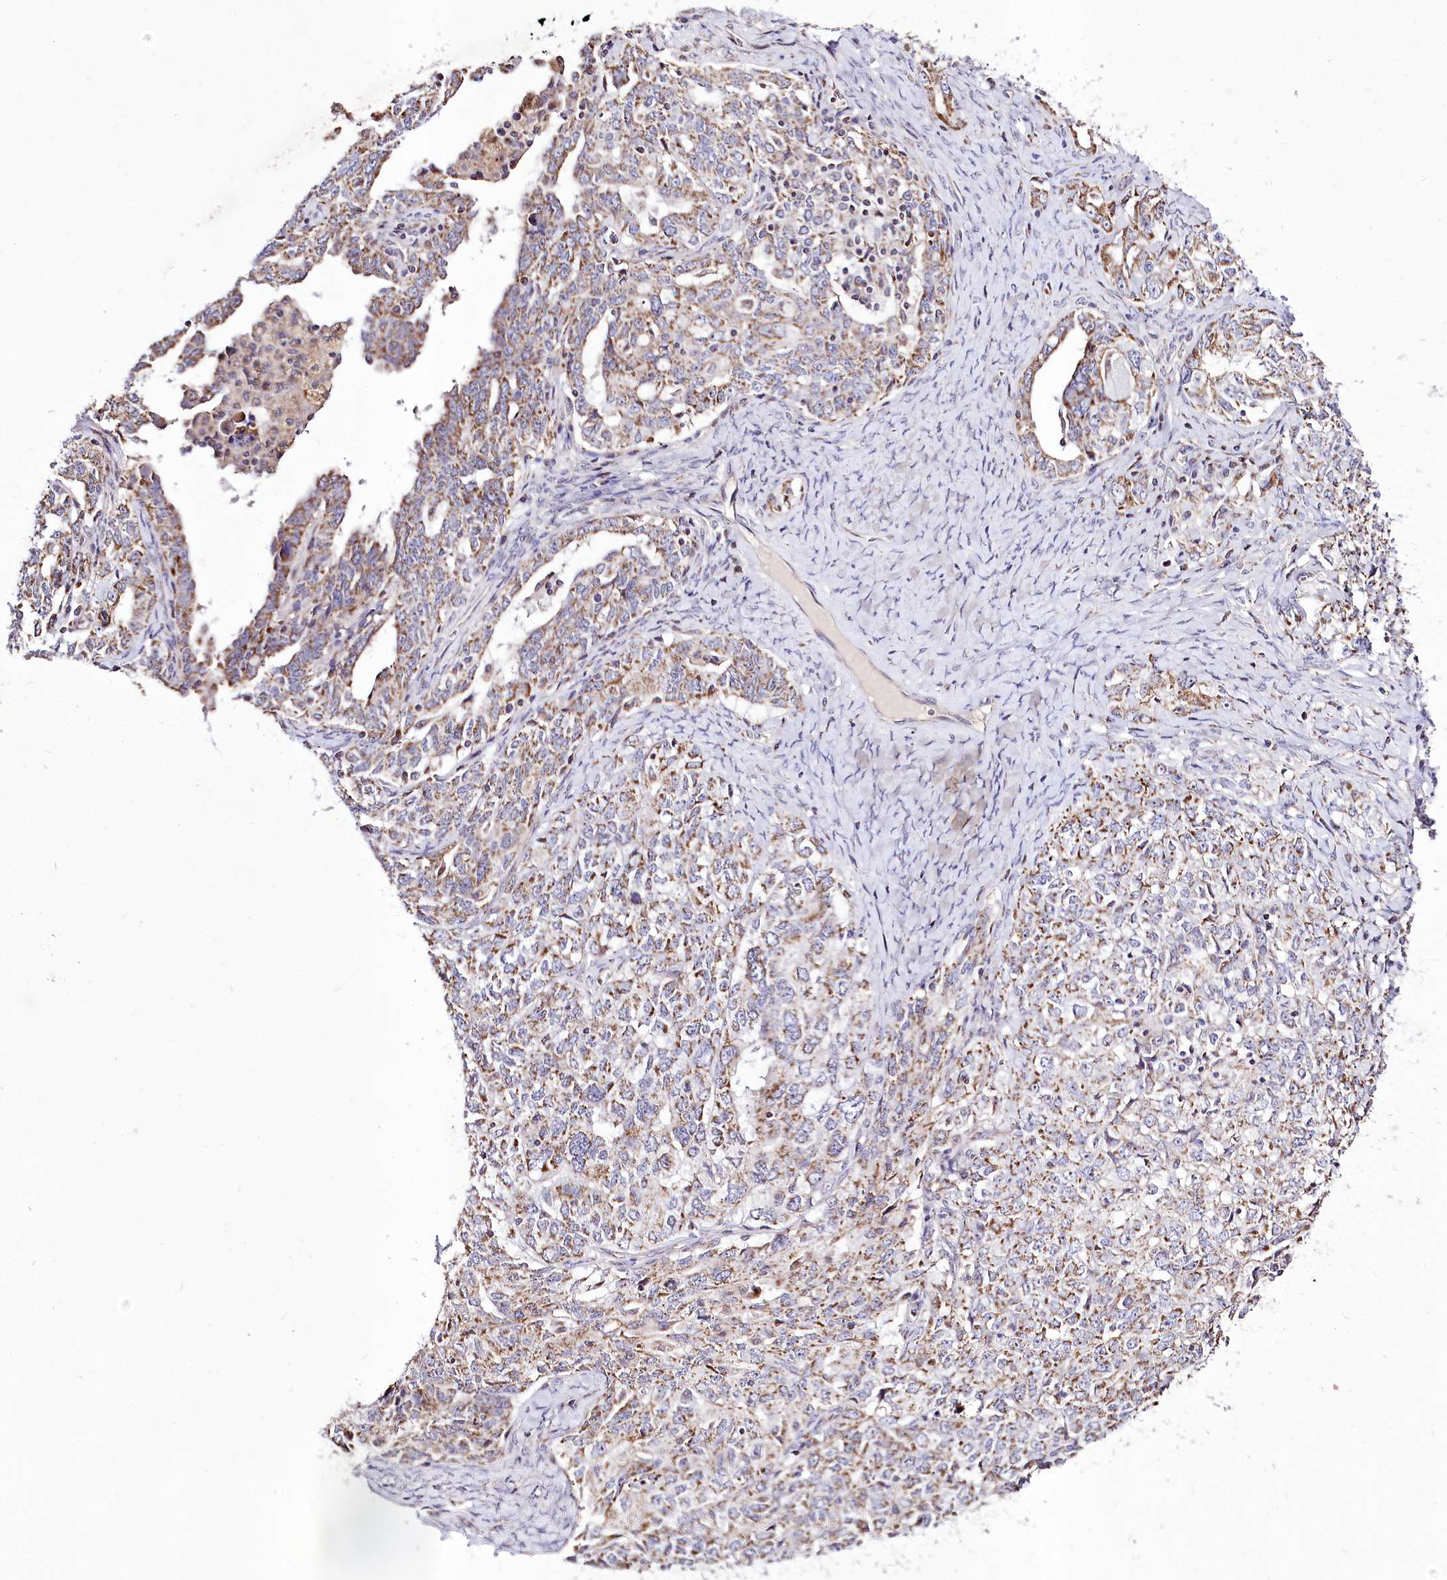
{"staining": {"intensity": "moderate", "quantity": ">75%", "location": "cytoplasmic/membranous"}, "tissue": "ovarian cancer", "cell_type": "Tumor cells", "image_type": "cancer", "snomed": [{"axis": "morphology", "description": "Carcinoma, endometroid"}, {"axis": "topography", "description": "Ovary"}], "caption": "Human endometroid carcinoma (ovarian) stained with a brown dye reveals moderate cytoplasmic/membranous positive positivity in about >75% of tumor cells.", "gene": "ATE1", "patient": {"sex": "female", "age": 62}}